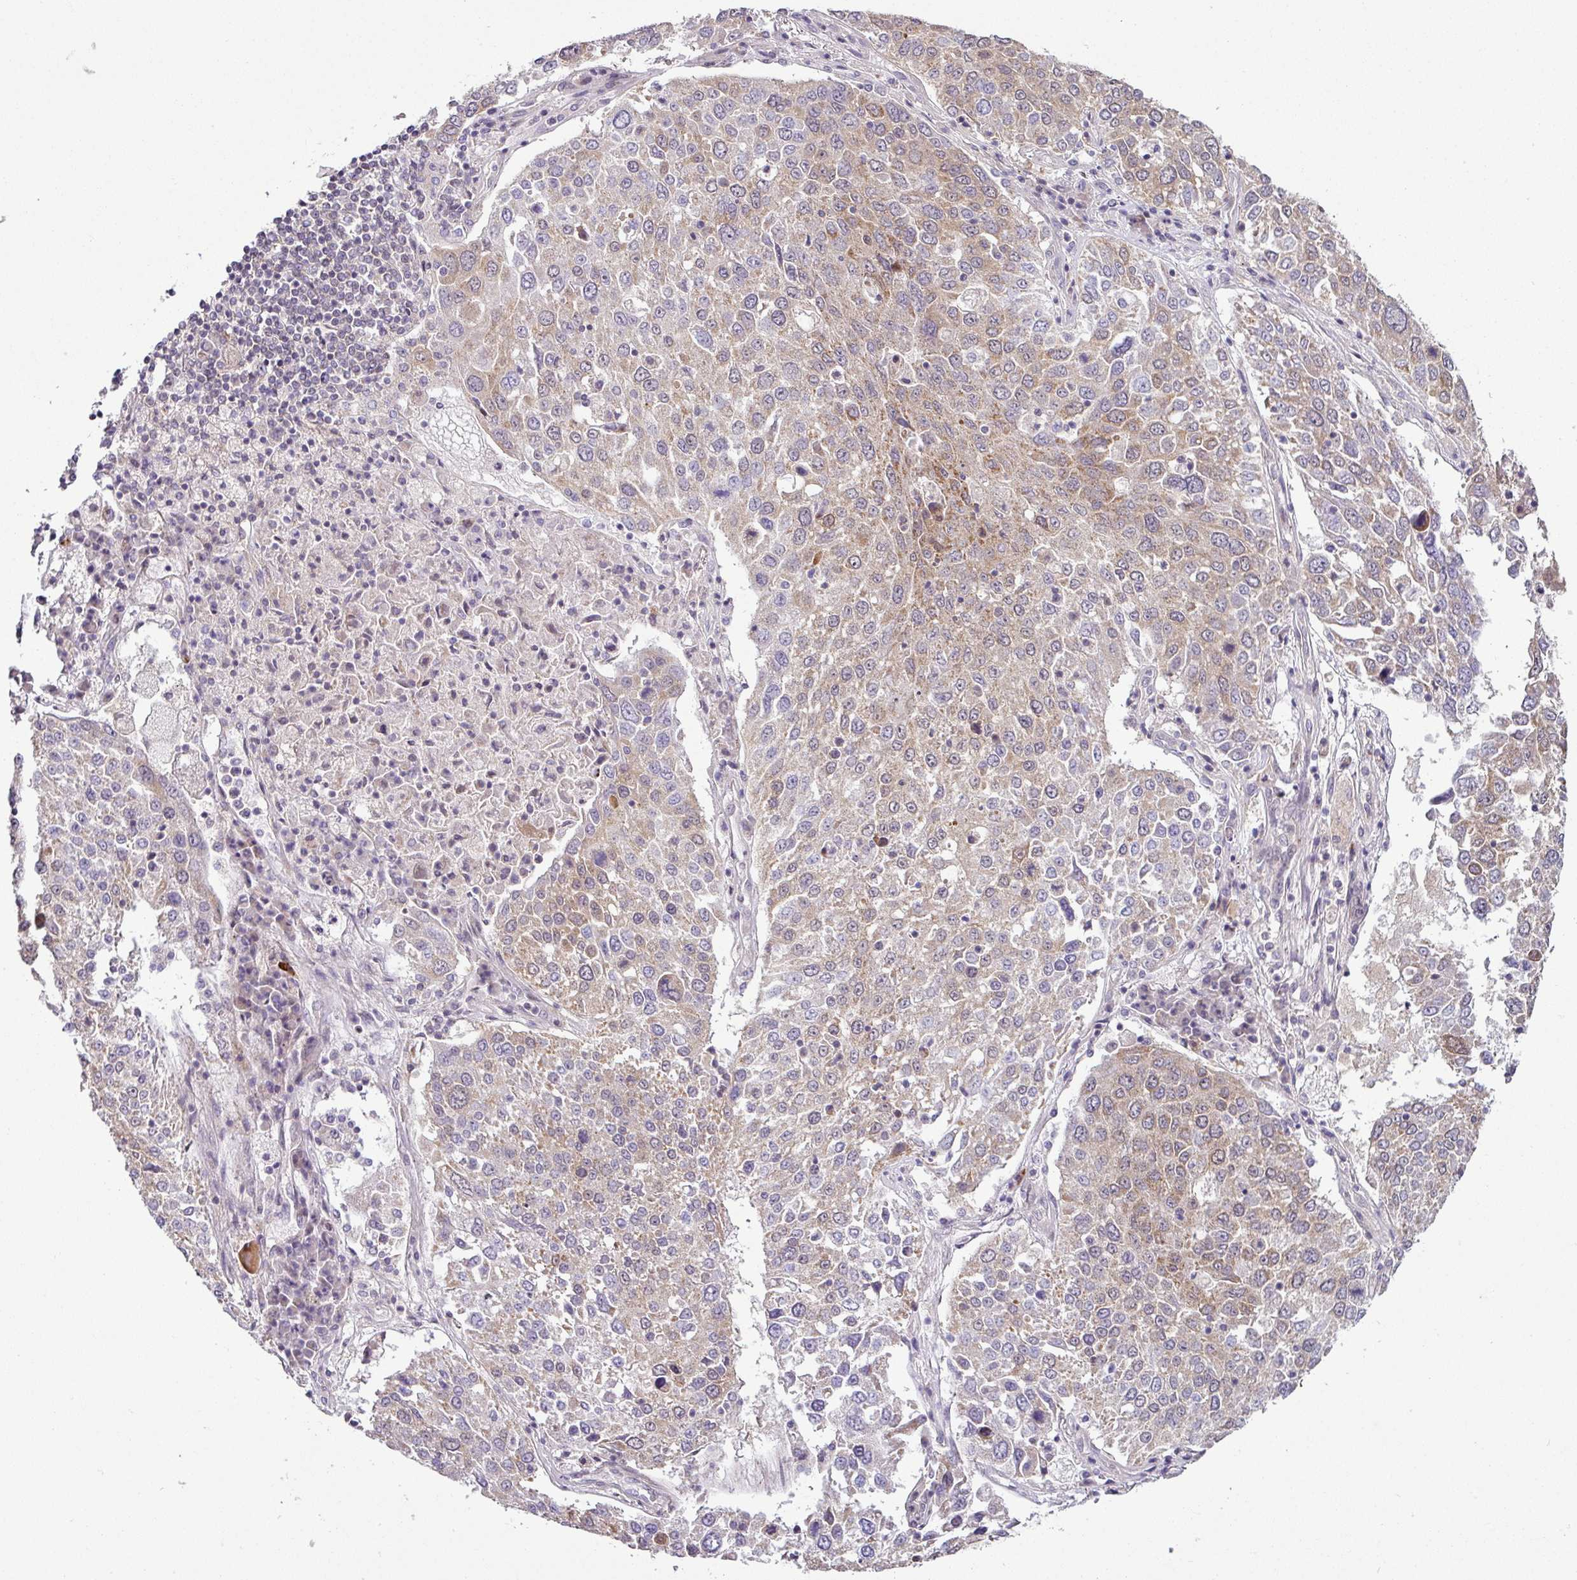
{"staining": {"intensity": "weak", "quantity": "25%-75%", "location": "cytoplasmic/membranous"}, "tissue": "lung cancer", "cell_type": "Tumor cells", "image_type": "cancer", "snomed": [{"axis": "morphology", "description": "Squamous cell carcinoma, NOS"}, {"axis": "topography", "description": "Lung"}], "caption": "A high-resolution image shows IHC staining of squamous cell carcinoma (lung), which displays weak cytoplasmic/membranous positivity in approximately 25%-75% of tumor cells. Immunohistochemistry stains the protein of interest in brown and the nuclei are stained blue.", "gene": "DERPC", "patient": {"sex": "male", "age": 65}}